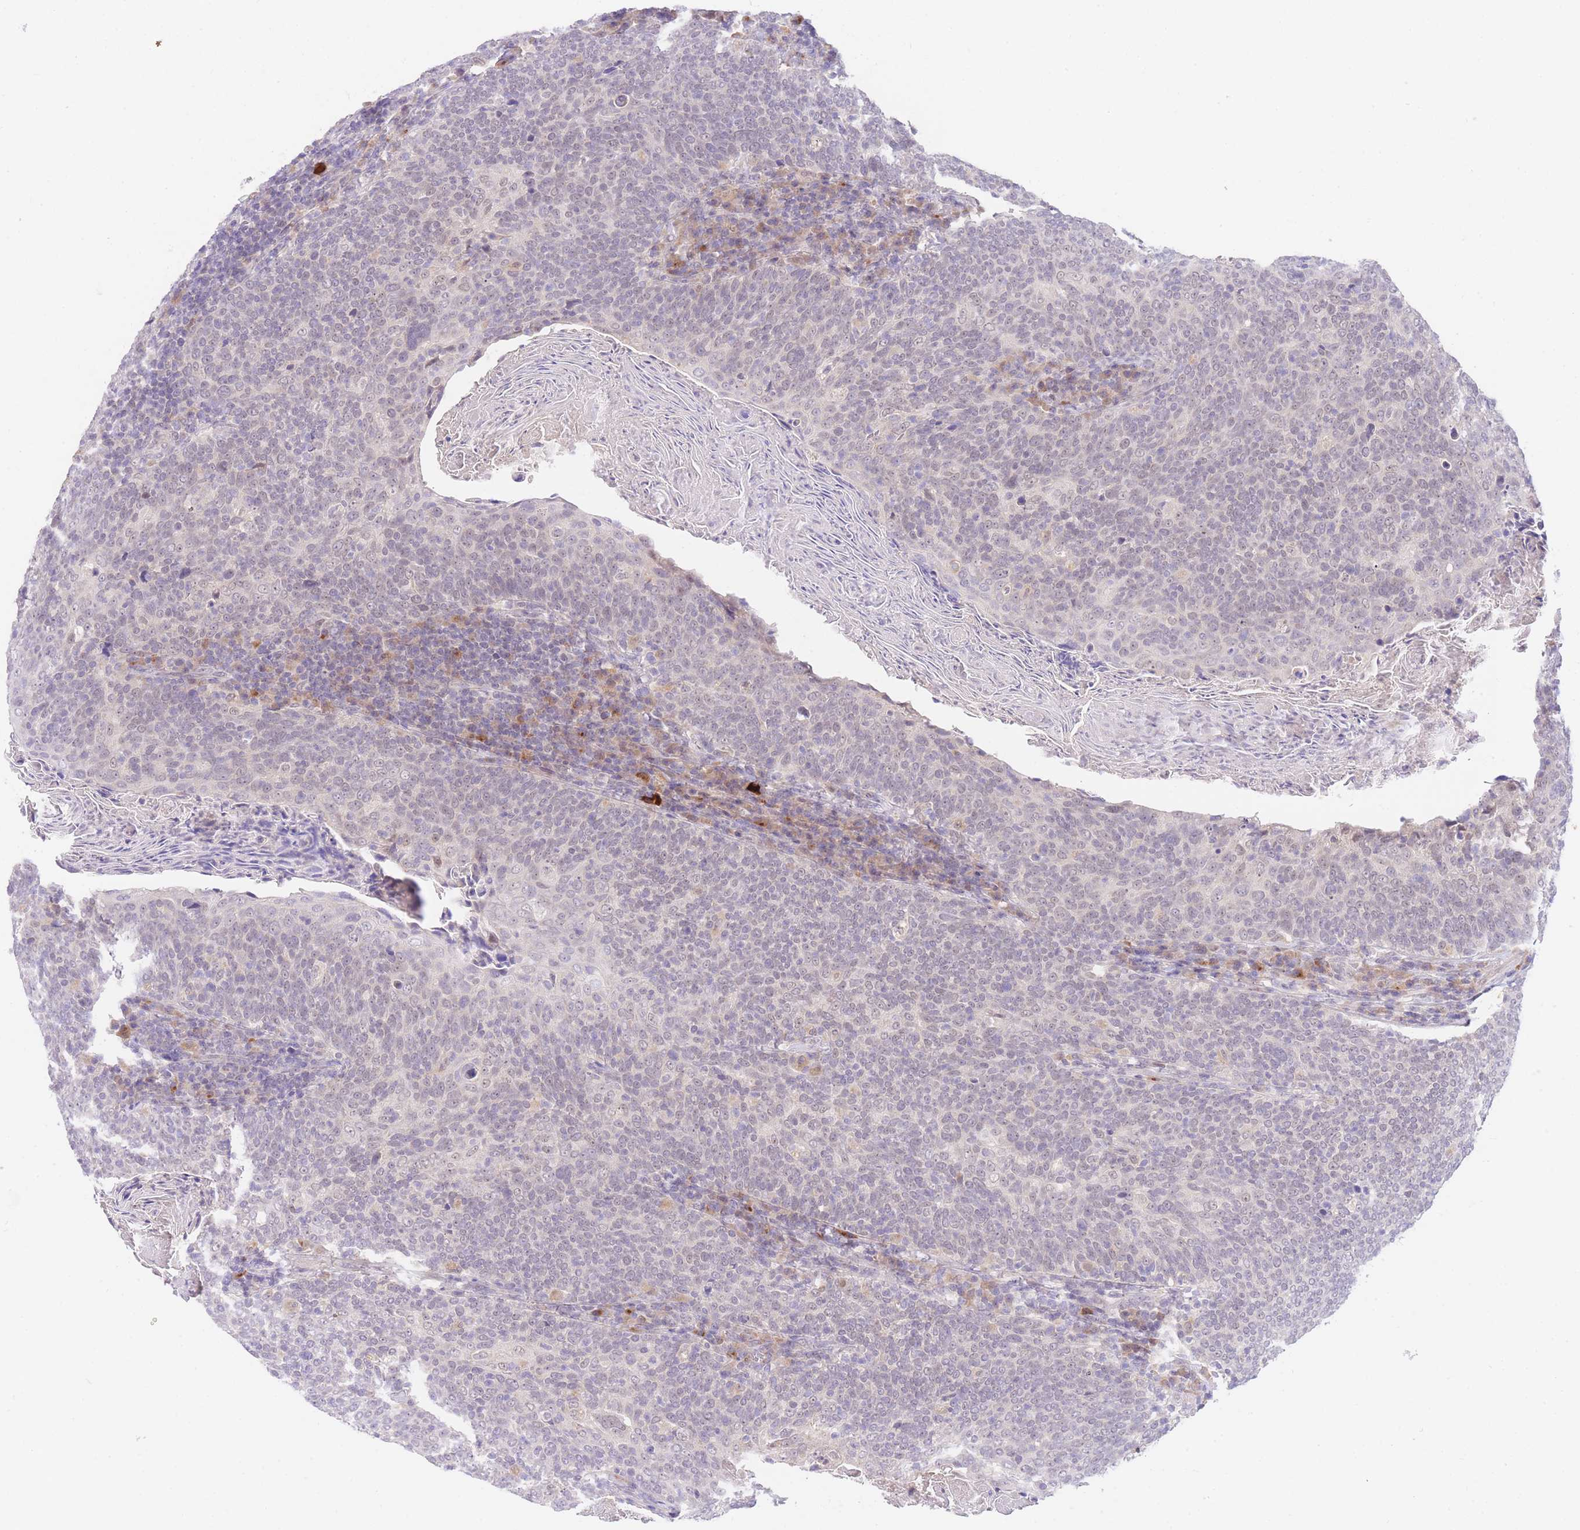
{"staining": {"intensity": "weak", "quantity": "<25%", "location": "nuclear"}, "tissue": "head and neck cancer", "cell_type": "Tumor cells", "image_type": "cancer", "snomed": [{"axis": "morphology", "description": "Squamous cell carcinoma, NOS"}, {"axis": "morphology", "description": "Squamous cell carcinoma, metastatic, NOS"}, {"axis": "topography", "description": "Lymph node"}, {"axis": "topography", "description": "Head-Neck"}], "caption": "High power microscopy histopathology image of an IHC micrograph of head and neck squamous cell carcinoma, revealing no significant positivity in tumor cells.", "gene": "SLC25A33", "patient": {"sex": "male", "age": 62}}